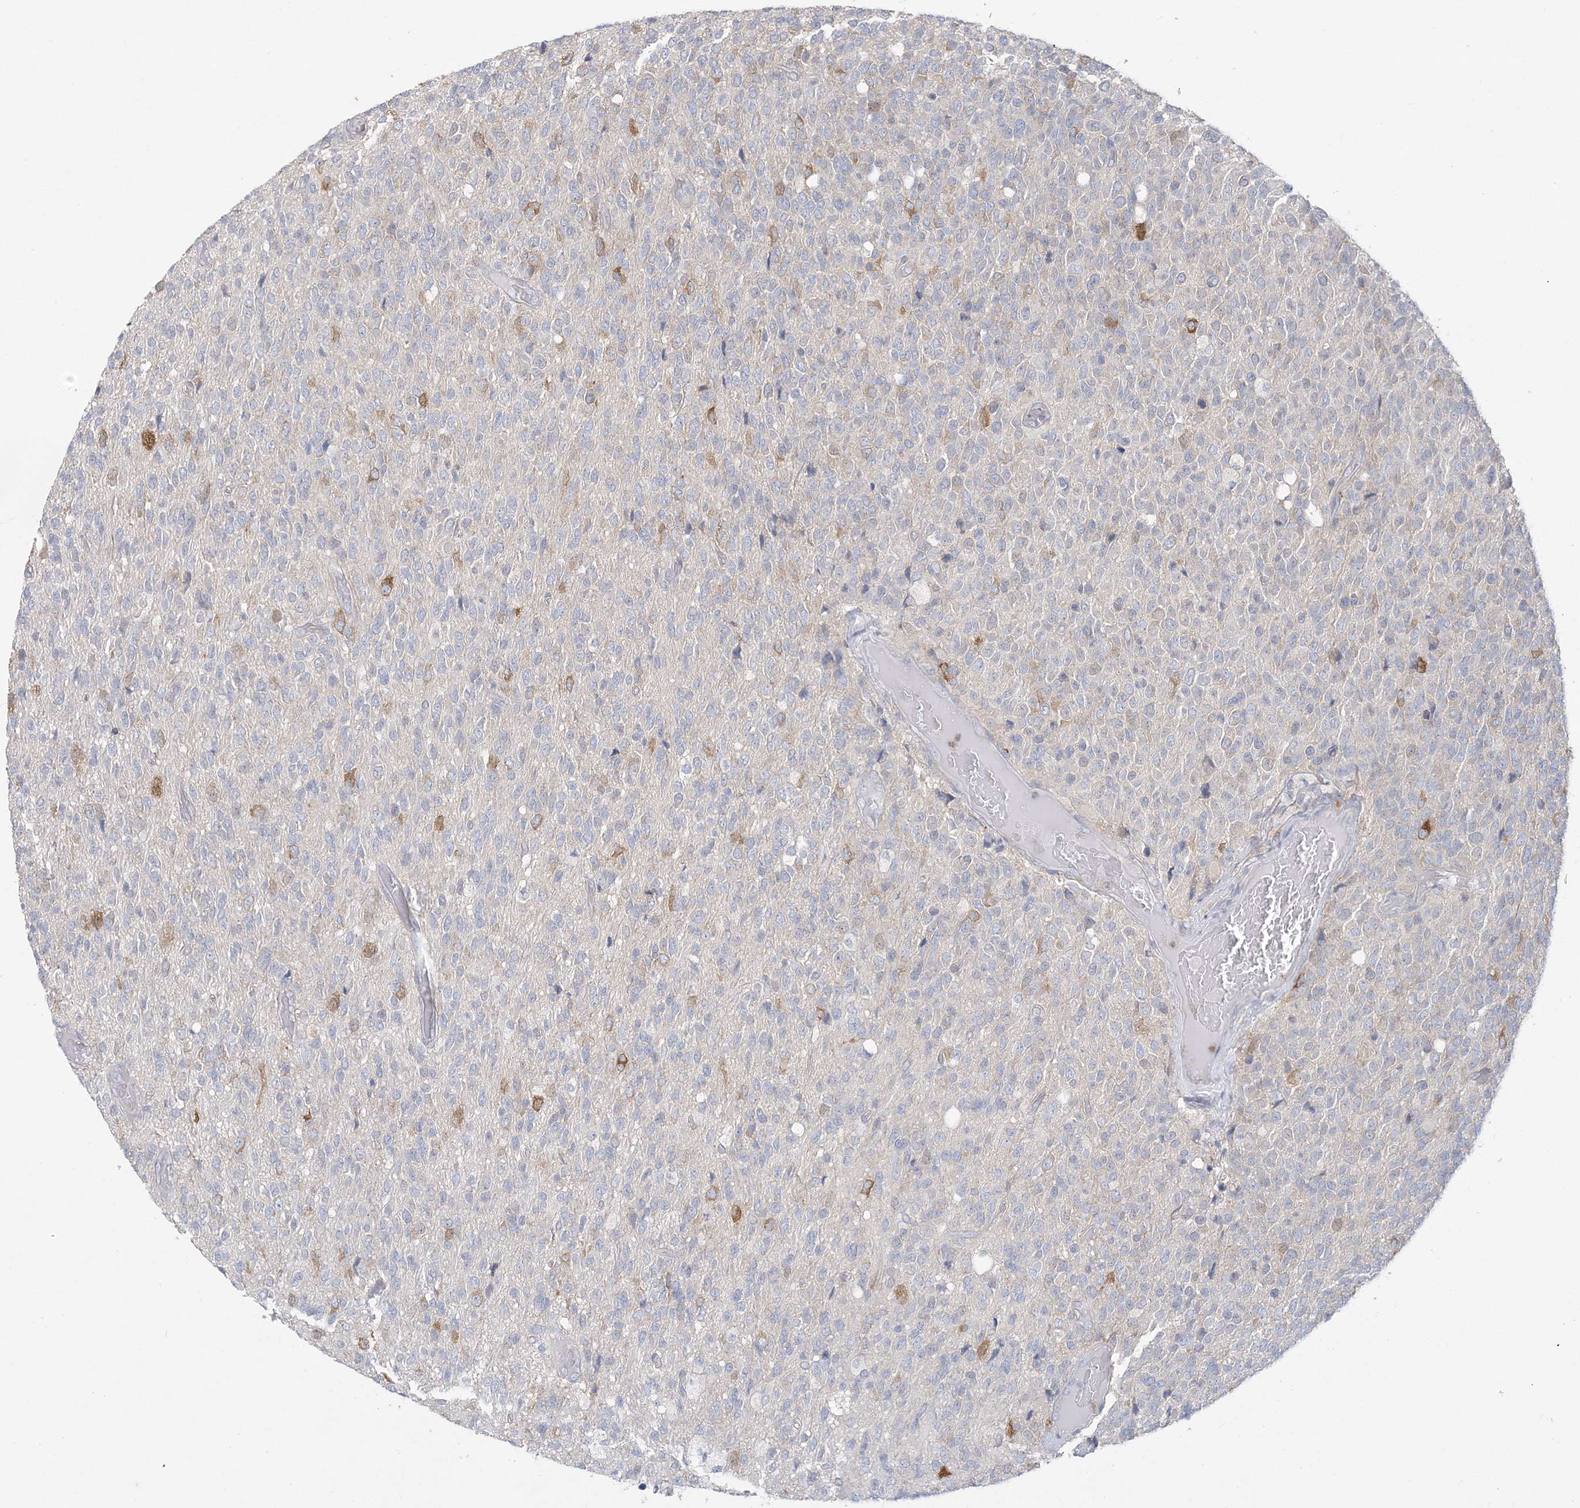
{"staining": {"intensity": "moderate", "quantity": "<25%", "location": "cytoplasmic/membranous"}, "tissue": "glioma", "cell_type": "Tumor cells", "image_type": "cancer", "snomed": [{"axis": "morphology", "description": "Glioma, malignant, High grade"}, {"axis": "topography", "description": "pancreas cauda"}], "caption": "Glioma stained with a brown dye exhibits moderate cytoplasmic/membranous positive expression in approximately <25% of tumor cells.", "gene": "KIF3A", "patient": {"sex": "male", "age": 60}}